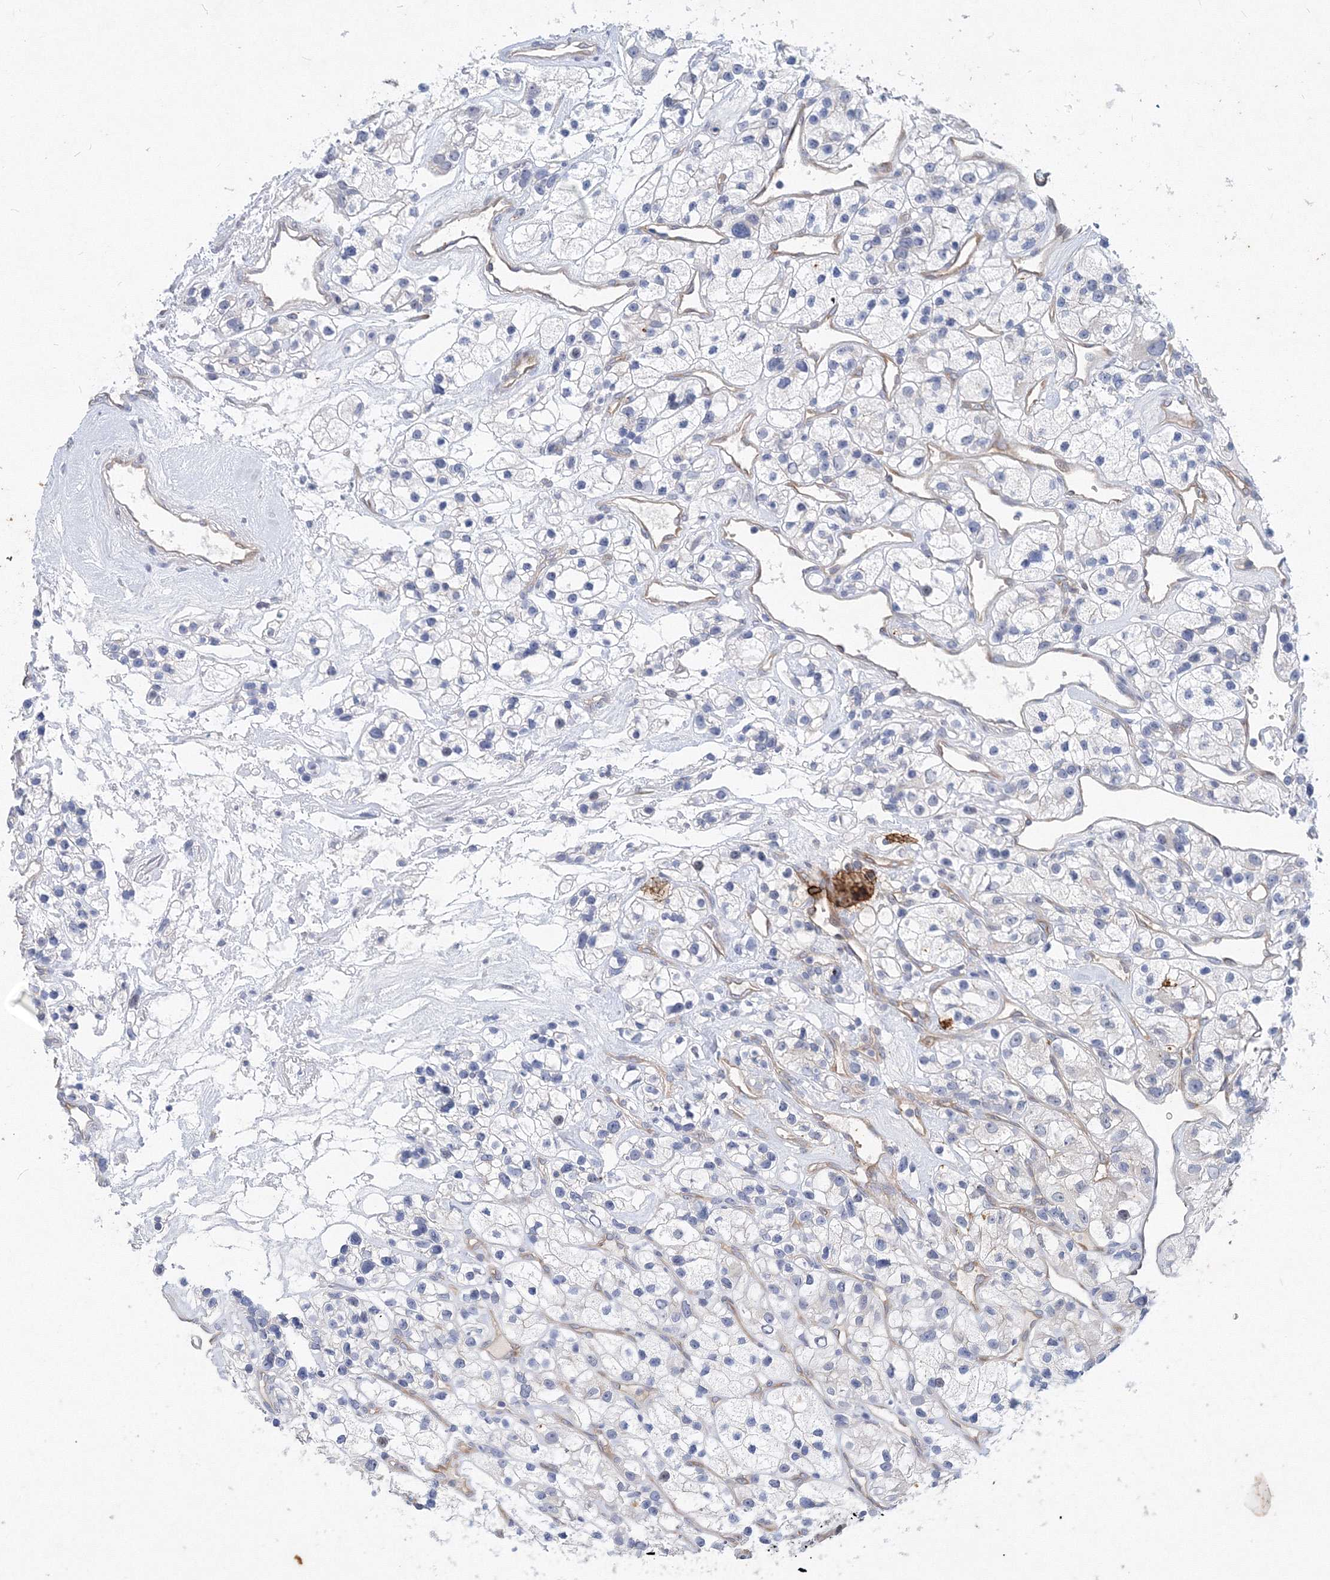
{"staining": {"intensity": "negative", "quantity": "none", "location": "none"}, "tissue": "renal cancer", "cell_type": "Tumor cells", "image_type": "cancer", "snomed": [{"axis": "morphology", "description": "Adenocarcinoma, NOS"}, {"axis": "topography", "description": "Kidney"}], "caption": "A histopathology image of renal adenocarcinoma stained for a protein reveals no brown staining in tumor cells.", "gene": "TANC1", "patient": {"sex": "female", "age": 57}}